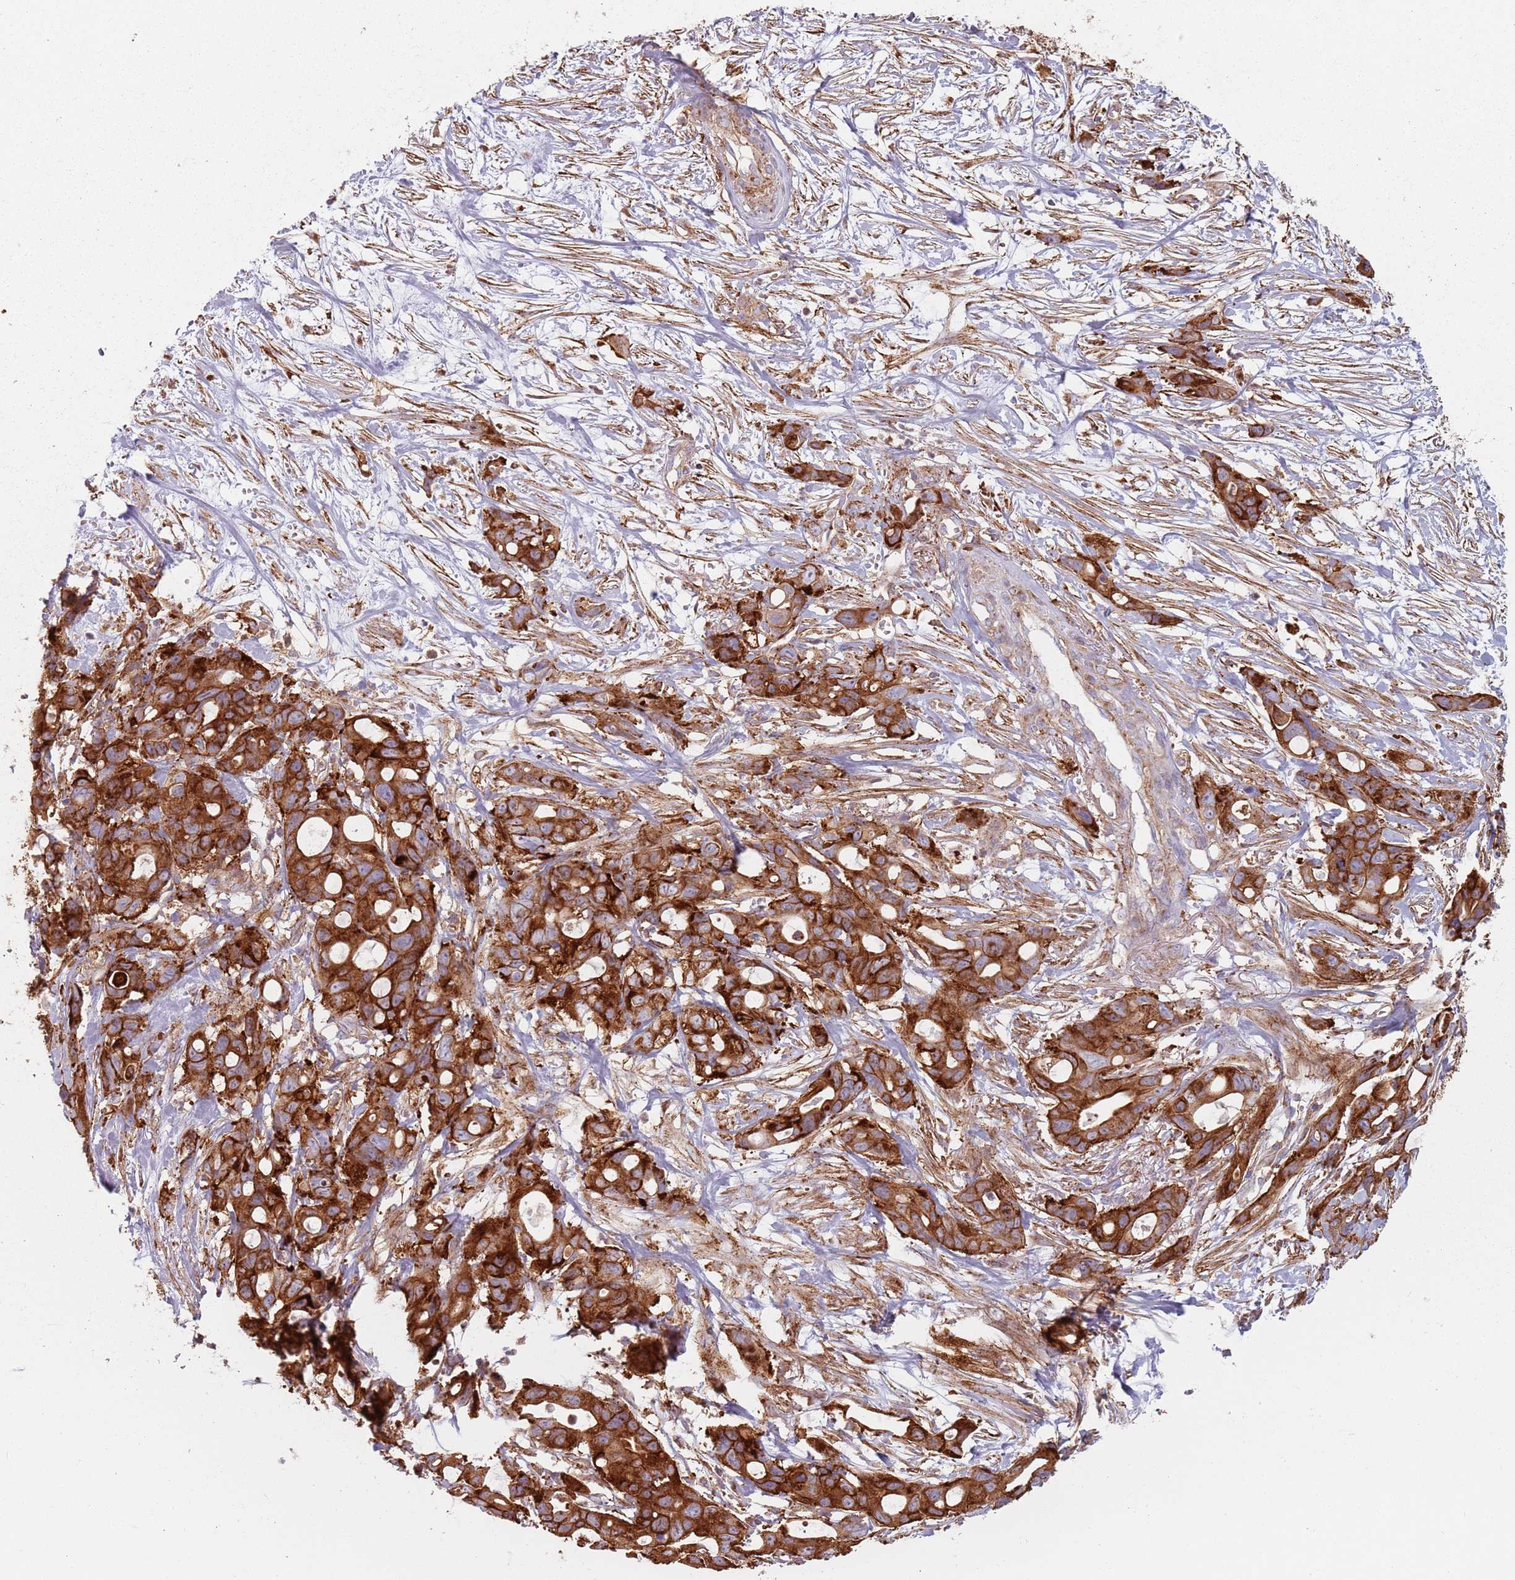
{"staining": {"intensity": "strong", "quantity": ">75%", "location": "cytoplasmic/membranous"}, "tissue": "ovarian cancer", "cell_type": "Tumor cells", "image_type": "cancer", "snomed": [{"axis": "morphology", "description": "Cystadenocarcinoma, mucinous, NOS"}, {"axis": "topography", "description": "Ovary"}], "caption": "Protein analysis of mucinous cystadenocarcinoma (ovarian) tissue exhibits strong cytoplasmic/membranous expression in approximately >75% of tumor cells. Nuclei are stained in blue.", "gene": "TPD52L2", "patient": {"sex": "female", "age": 70}}